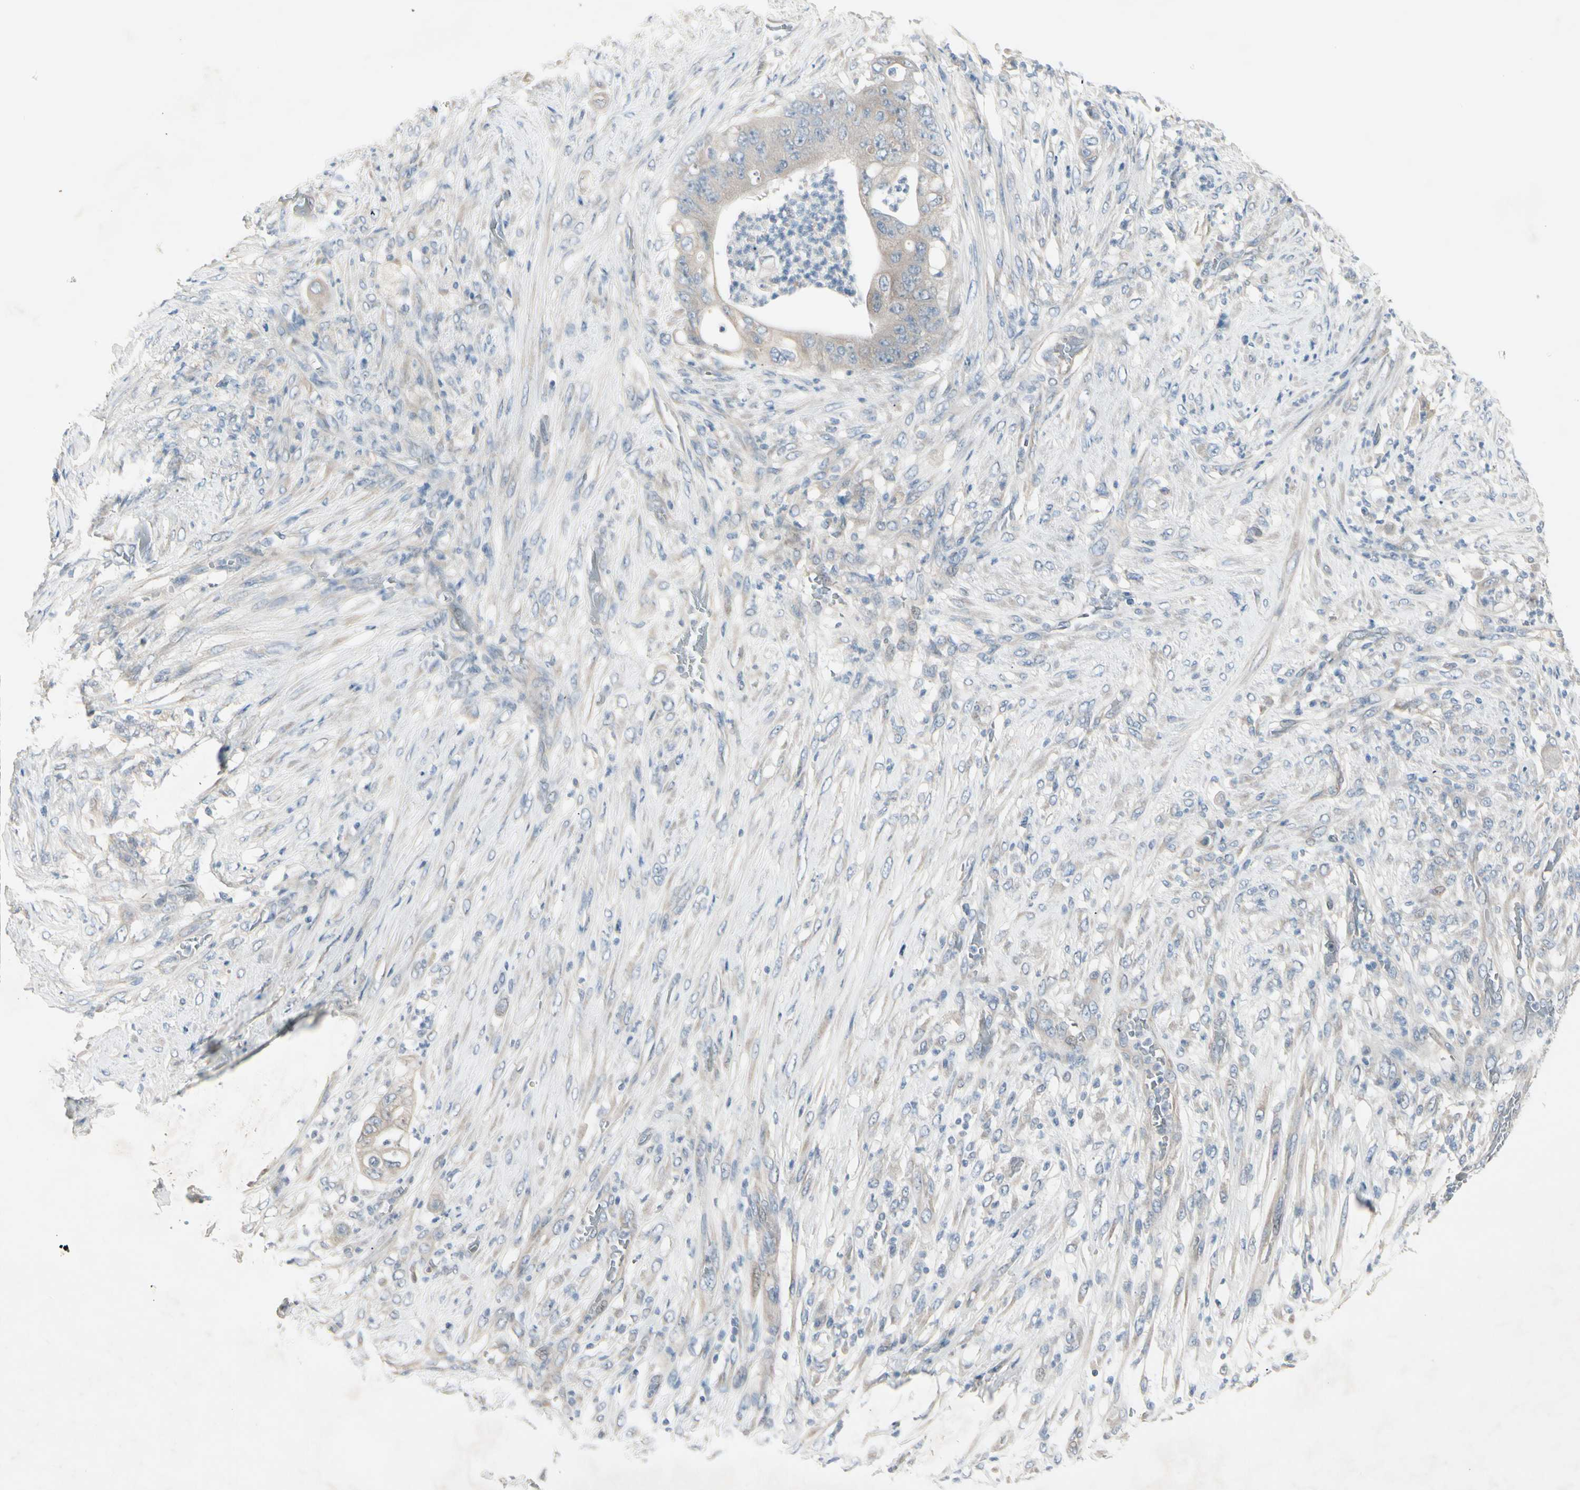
{"staining": {"intensity": "weak", "quantity": ">75%", "location": "cytoplasmic/membranous"}, "tissue": "stomach cancer", "cell_type": "Tumor cells", "image_type": "cancer", "snomed": [{"axis": "morphology", "description": "Adenocarcinoma, NOS"}, {"axis": "topography", "description": "Stomach"}], "caption": "The photomicrograph shows immunohistochemical staining of adenocarcinoma (stomach). There is weak cytoplasmic/membranous staining is seen in approximately >75% of tumor cells. (IHC, brightfield microscopy, high magnification).", "gene": "MAPRE3", "patient": {"sex": "female", "age": 73}}